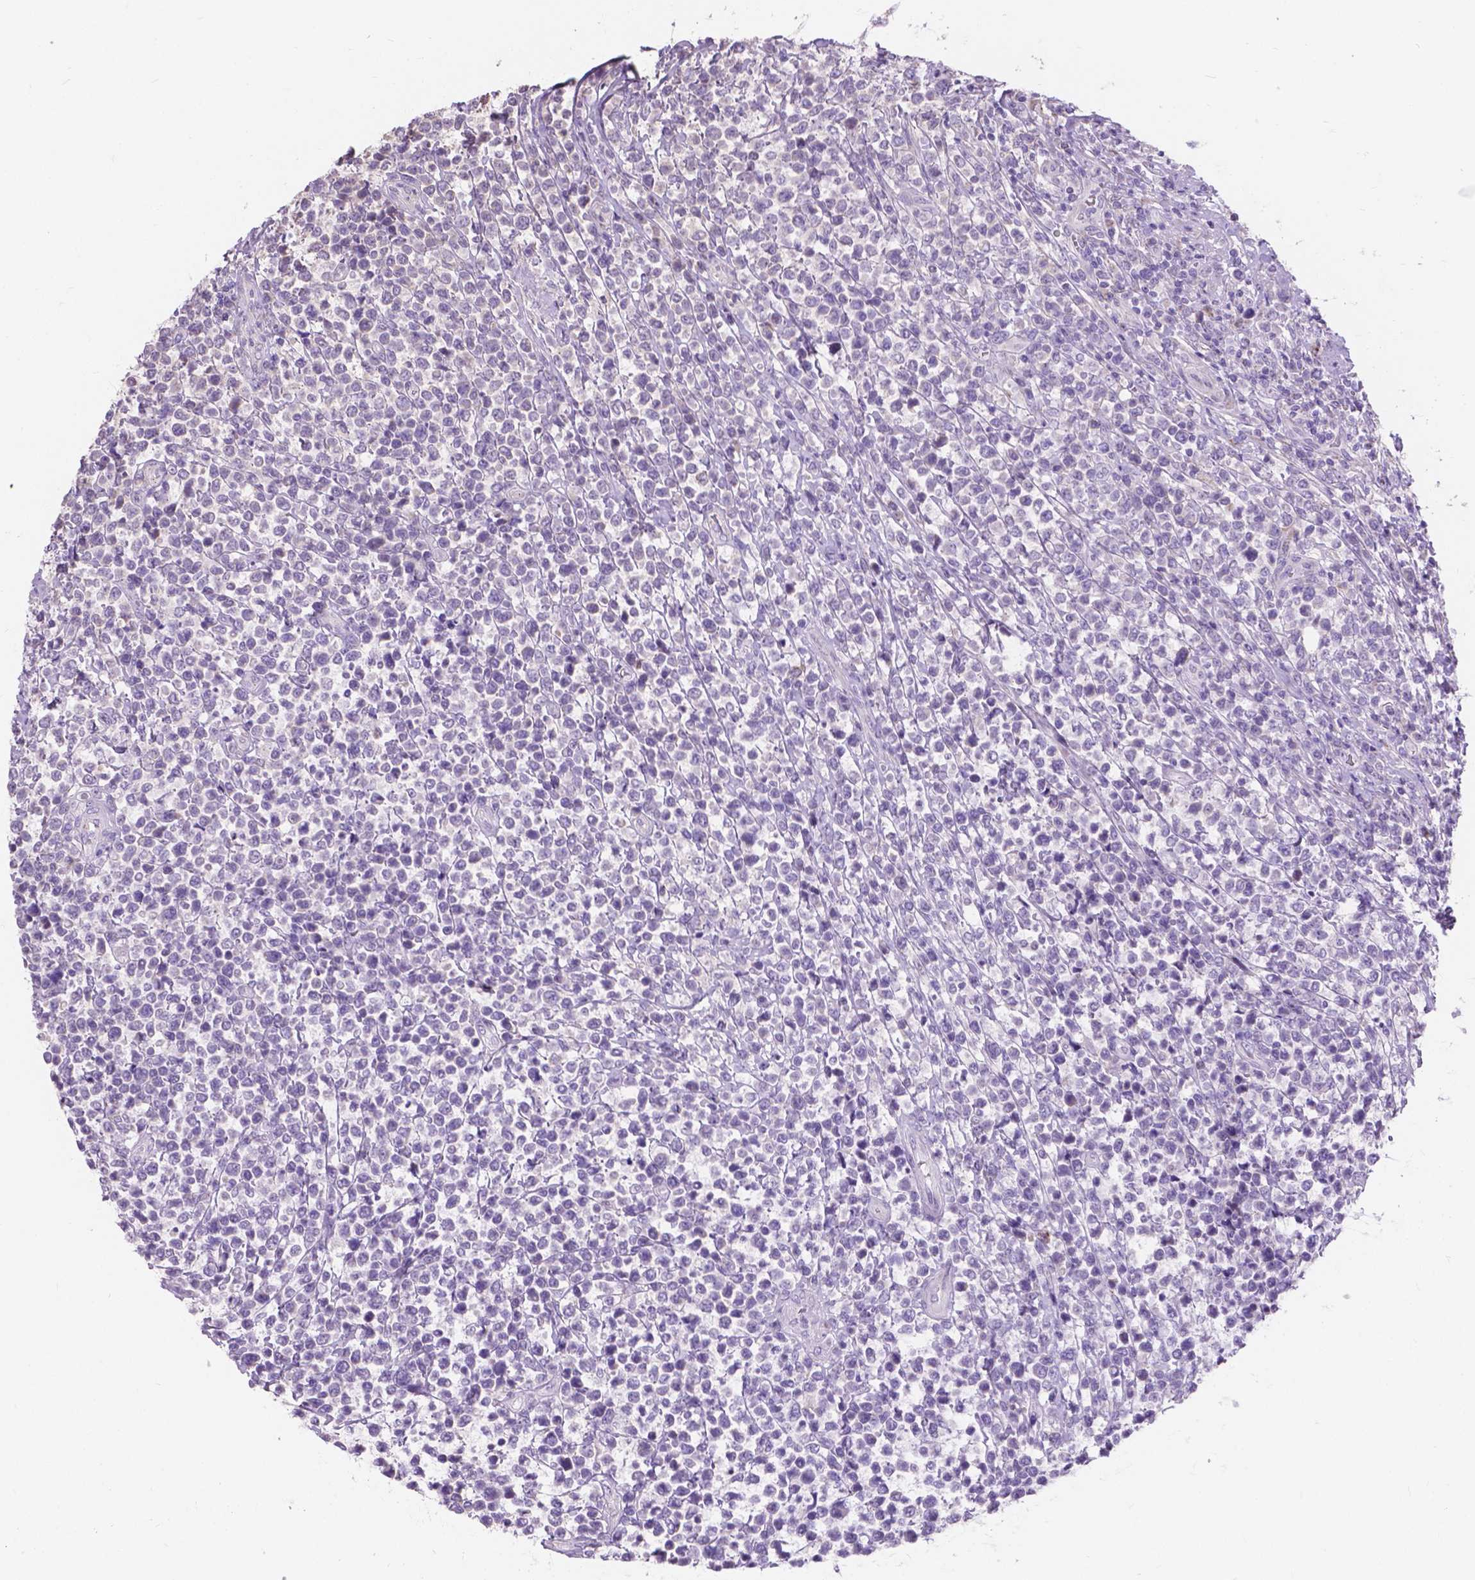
{"staining": {"intensity": "negative", "quantity": "none", "location": "none"}, "tissue": "lymphoma", "cell_type": "Tumor cells", "image_type": "cancer", "snomed": [{"axis": "morphology", "description": "Malignant lymphoma, non-Hodgkin's type, High grade"}, {"axis": "topography", "description": "Soft tissue"}], "caption": "Immunohistochemical staining of human lymphoma shows no significant expression in tumor cells.", "gene": "MYH14", "patient": {"sex": "female", "age": 56}}